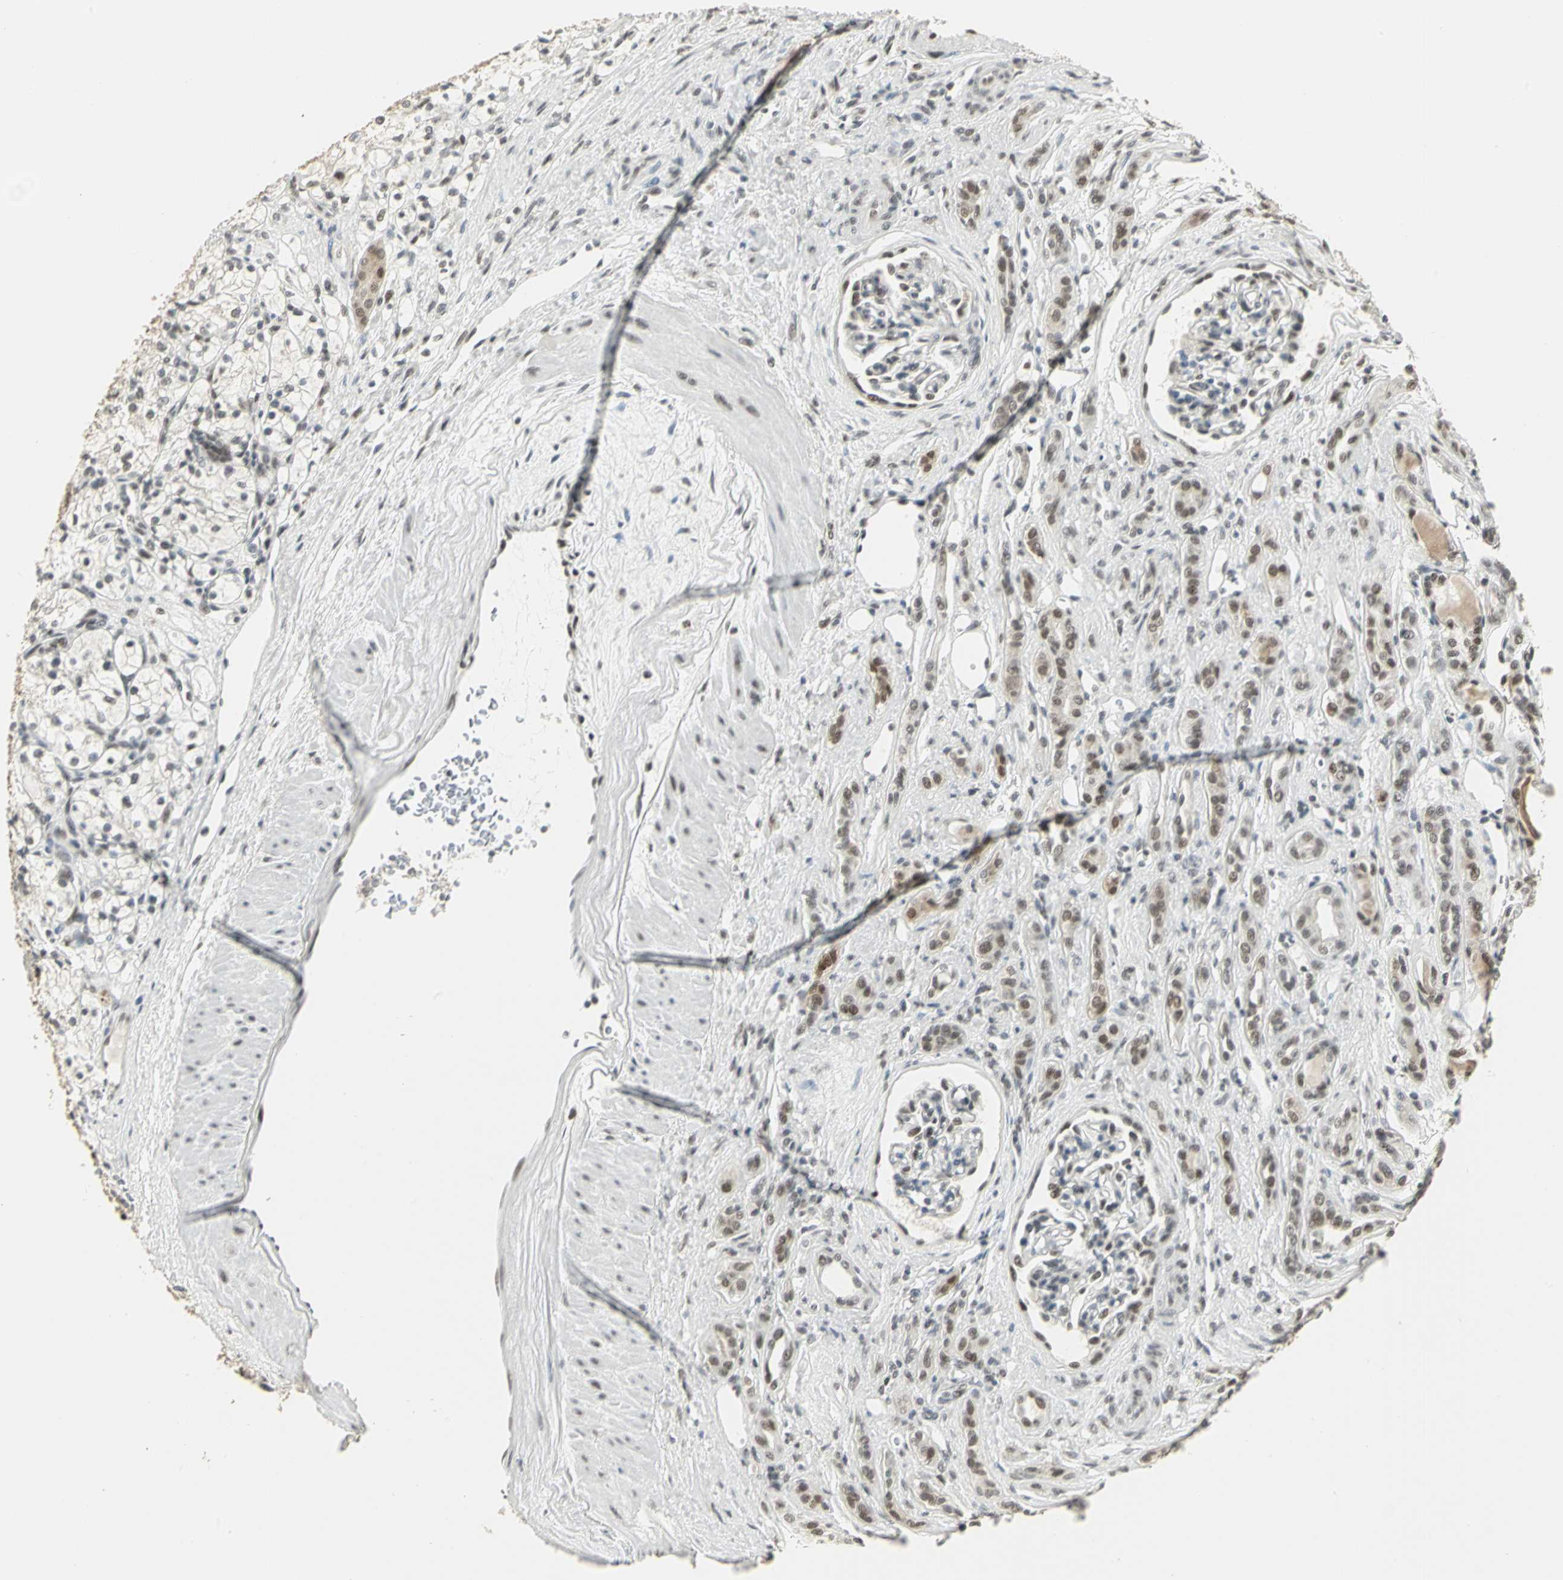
{"staining": {"intensity": "moderate", "quantity": ">75%", "location": "nuclear"}, "tissue": "renal cancer", "cell_type": "Tumor cells", "image_type": "cancer", "snomed": [{"axis": "morphology", "description": "Adenocarcinoma, NOS"}, {"axis": "topography", "description": "Kidney"}], "caption": "Immunohistochemistry micrograph of neoplastic tissue: renal cancer stained using immunohistochemistry shows medium levels of moderate protein expression localized specifically in the nuclear of tumor cells, appearing as a nuclear brown color.", "gene": "CBX3", "patient": {"sex": "female", "age": 60}}